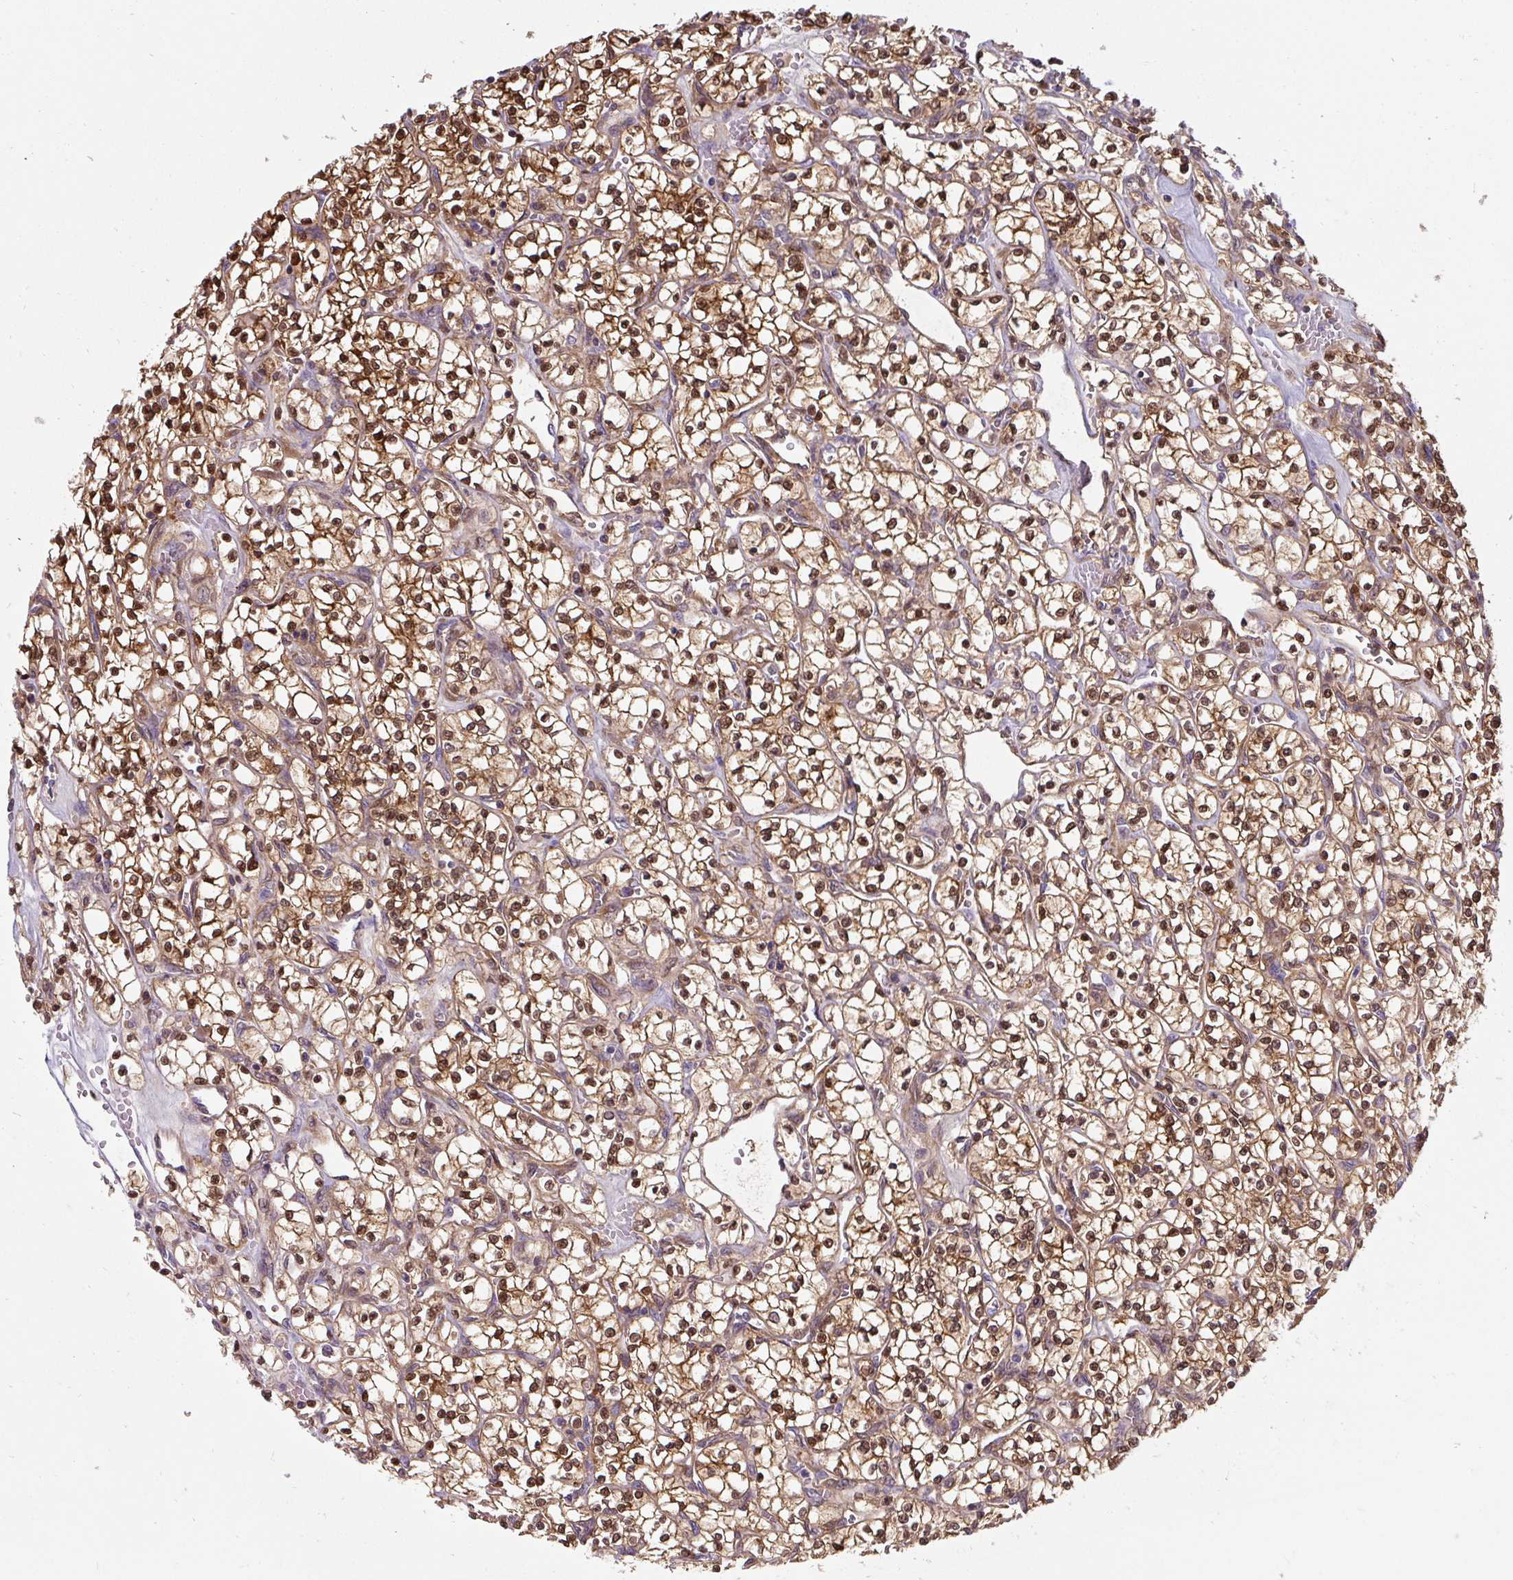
{"staining": {"intensity": "moderate", "quantity": ">75%", "location": "cytoplasmic/membranous,nuclear"}, "tissue": "renal cancer", "cell_type": "Tumor cells", "image_type": "cancer", "snomed": [{"axis": "morphology", "description": "Adenocarcinoma, NOS"}, {"axis": "topography", "description": "Kidney"}], "caption": "IHC (DAB (3,3'-diaminobenzidine)) staining of human renal cancer exhibits moderate cytoplasmic/membranous and nuclear protein staining in about >75% of tumor cells.", "gene": "ST13", "patient": {"sex": "female", "age": 64}}